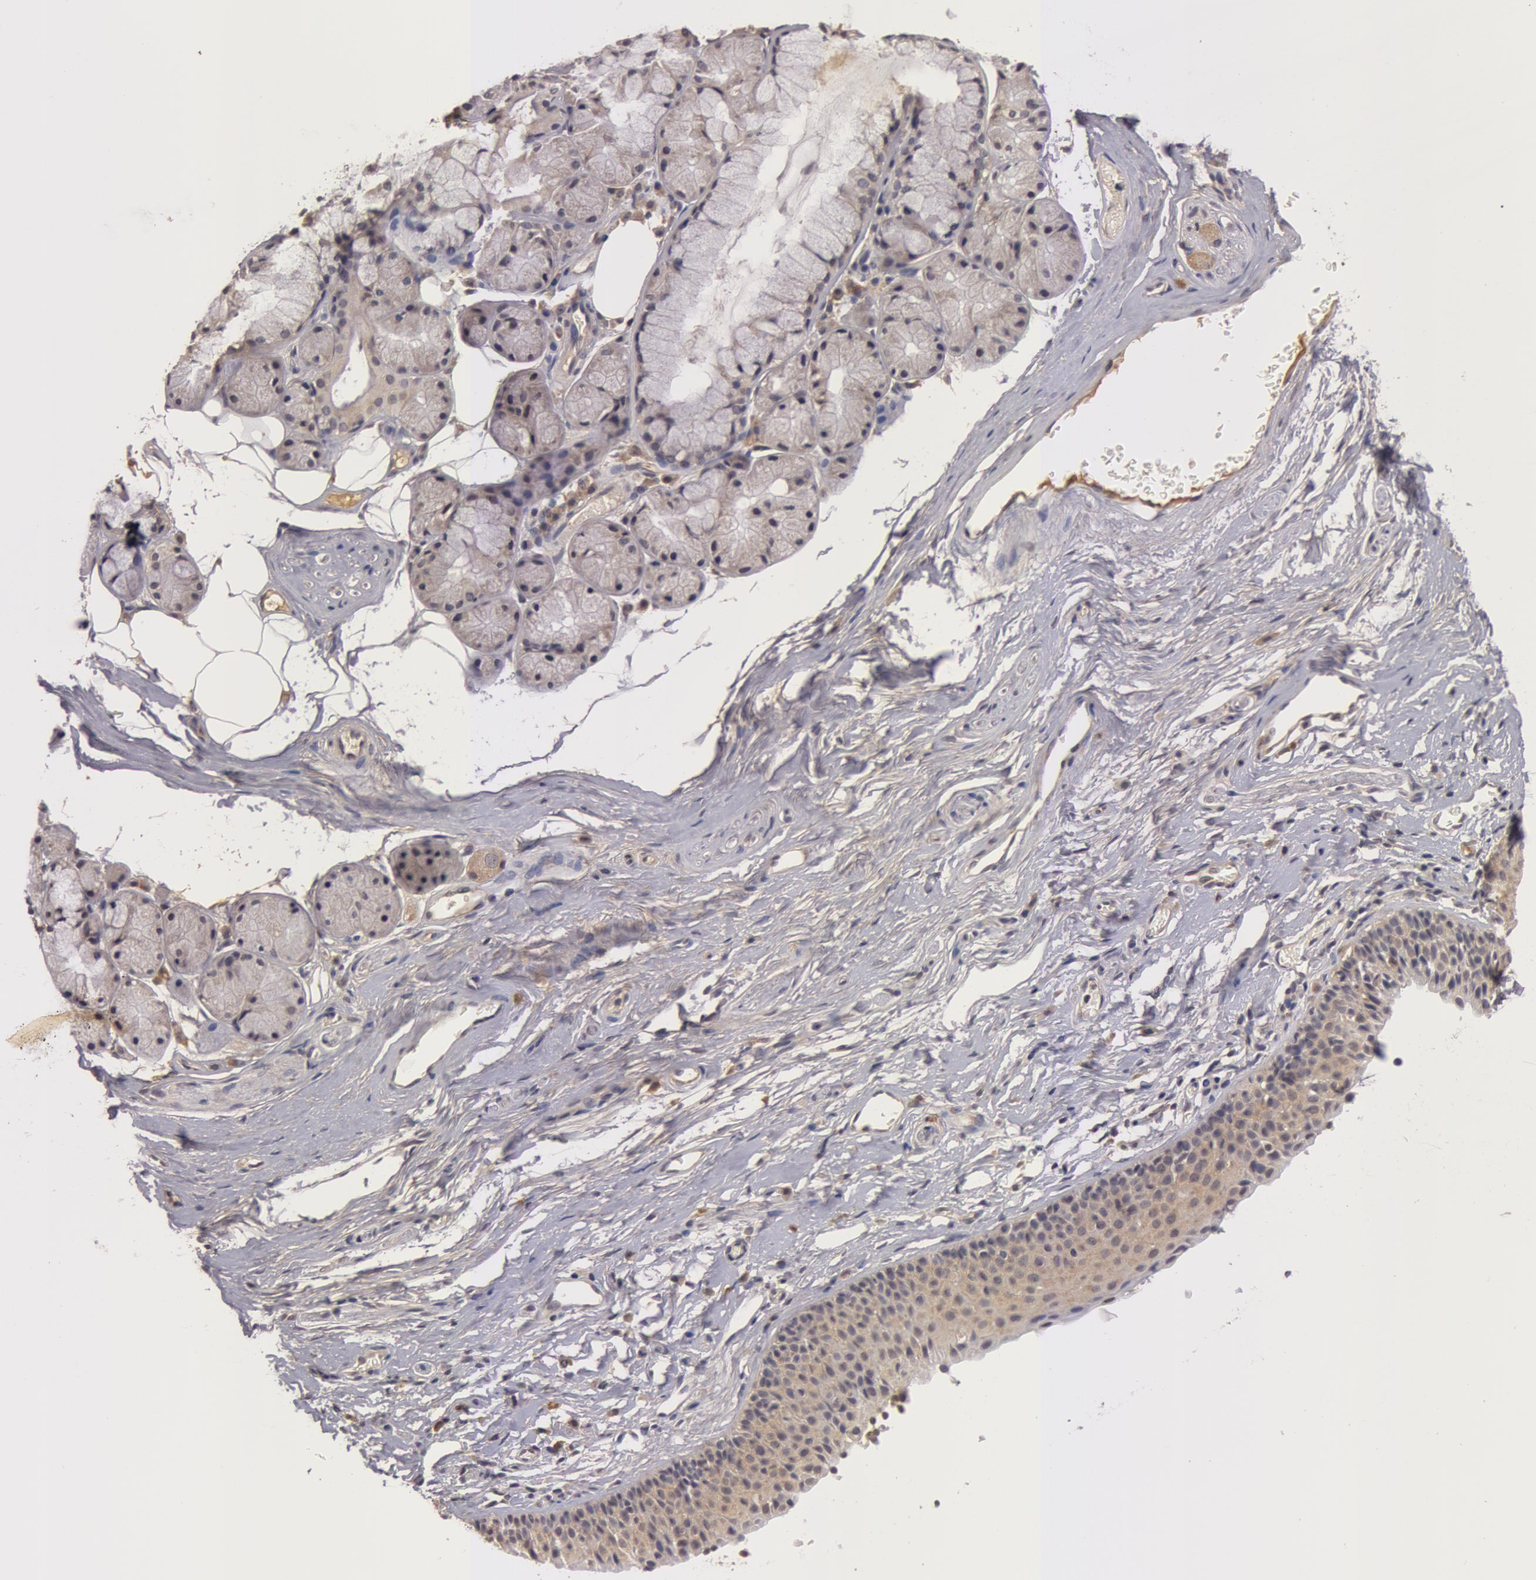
{"staining": {"intensity": "weak", "quantity": ">75%", "location": "cytoplasmic/membranous"}, "tissue": "nasopharynx", "cell_type": "Respiratory epithelial cells", "image_type": "normal", "snomed": [{"axis": "morphology", "description": "Normal tissue, NOS"}, {"axis": "topography", "description": "Nasopharynx"}], "caption": "Immunohistochemistry staining of benign nasopharynx, which shows low levels of weak cytoplasmic/membranous expression in about >75% of respiratory epithelial cells indicating weak cytoplasmic/membranous protein staining. The staining was performed using DAB (3,3'-diaminobenzidine) (brown) for protein detection and nuclei were counterstained in hematoxylin (blue).", "gene": "BCHE", "patient": {"sex": "male", "age": 56}}